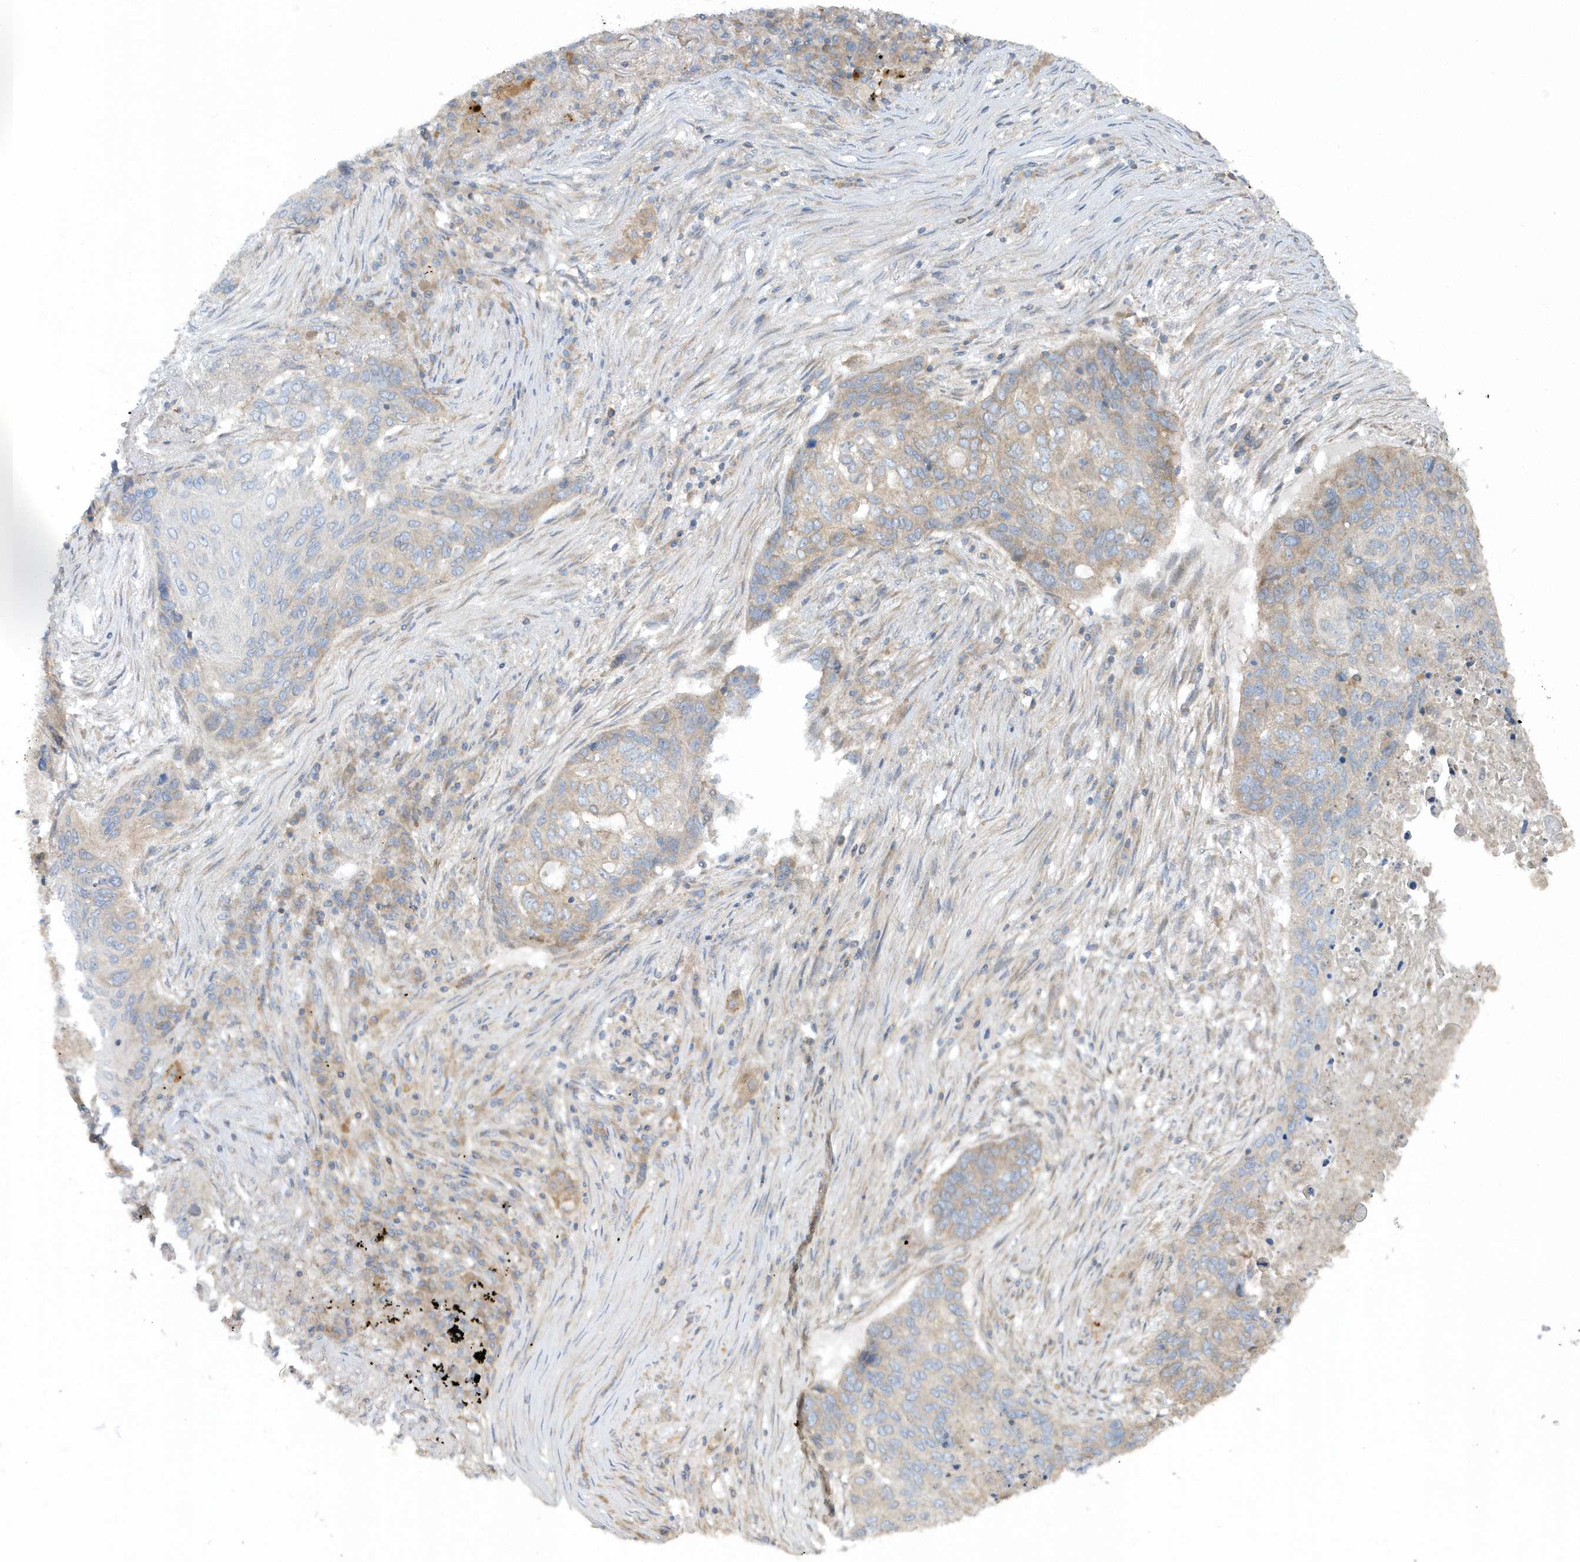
{"staining": {"intensity": "weak", "quantity": "<25%", "location": "cytoplasmic/membranous"}, "tissue": "lung cancer", "cell_type": "Tumor cells", "image_type": "cancer", "snomed": [{"axis": "morphology", "description": "Squamous cell carcinoma, NOS"}, {"axis": "topography", "description": "Lung"}], "caption": "Immunohistochemical staining of human lung squamous cell carcinoma displays no significant positivity in tumor cells.", "gene": "CNOT10", "patient": {"sex": "female", "age": 63}}